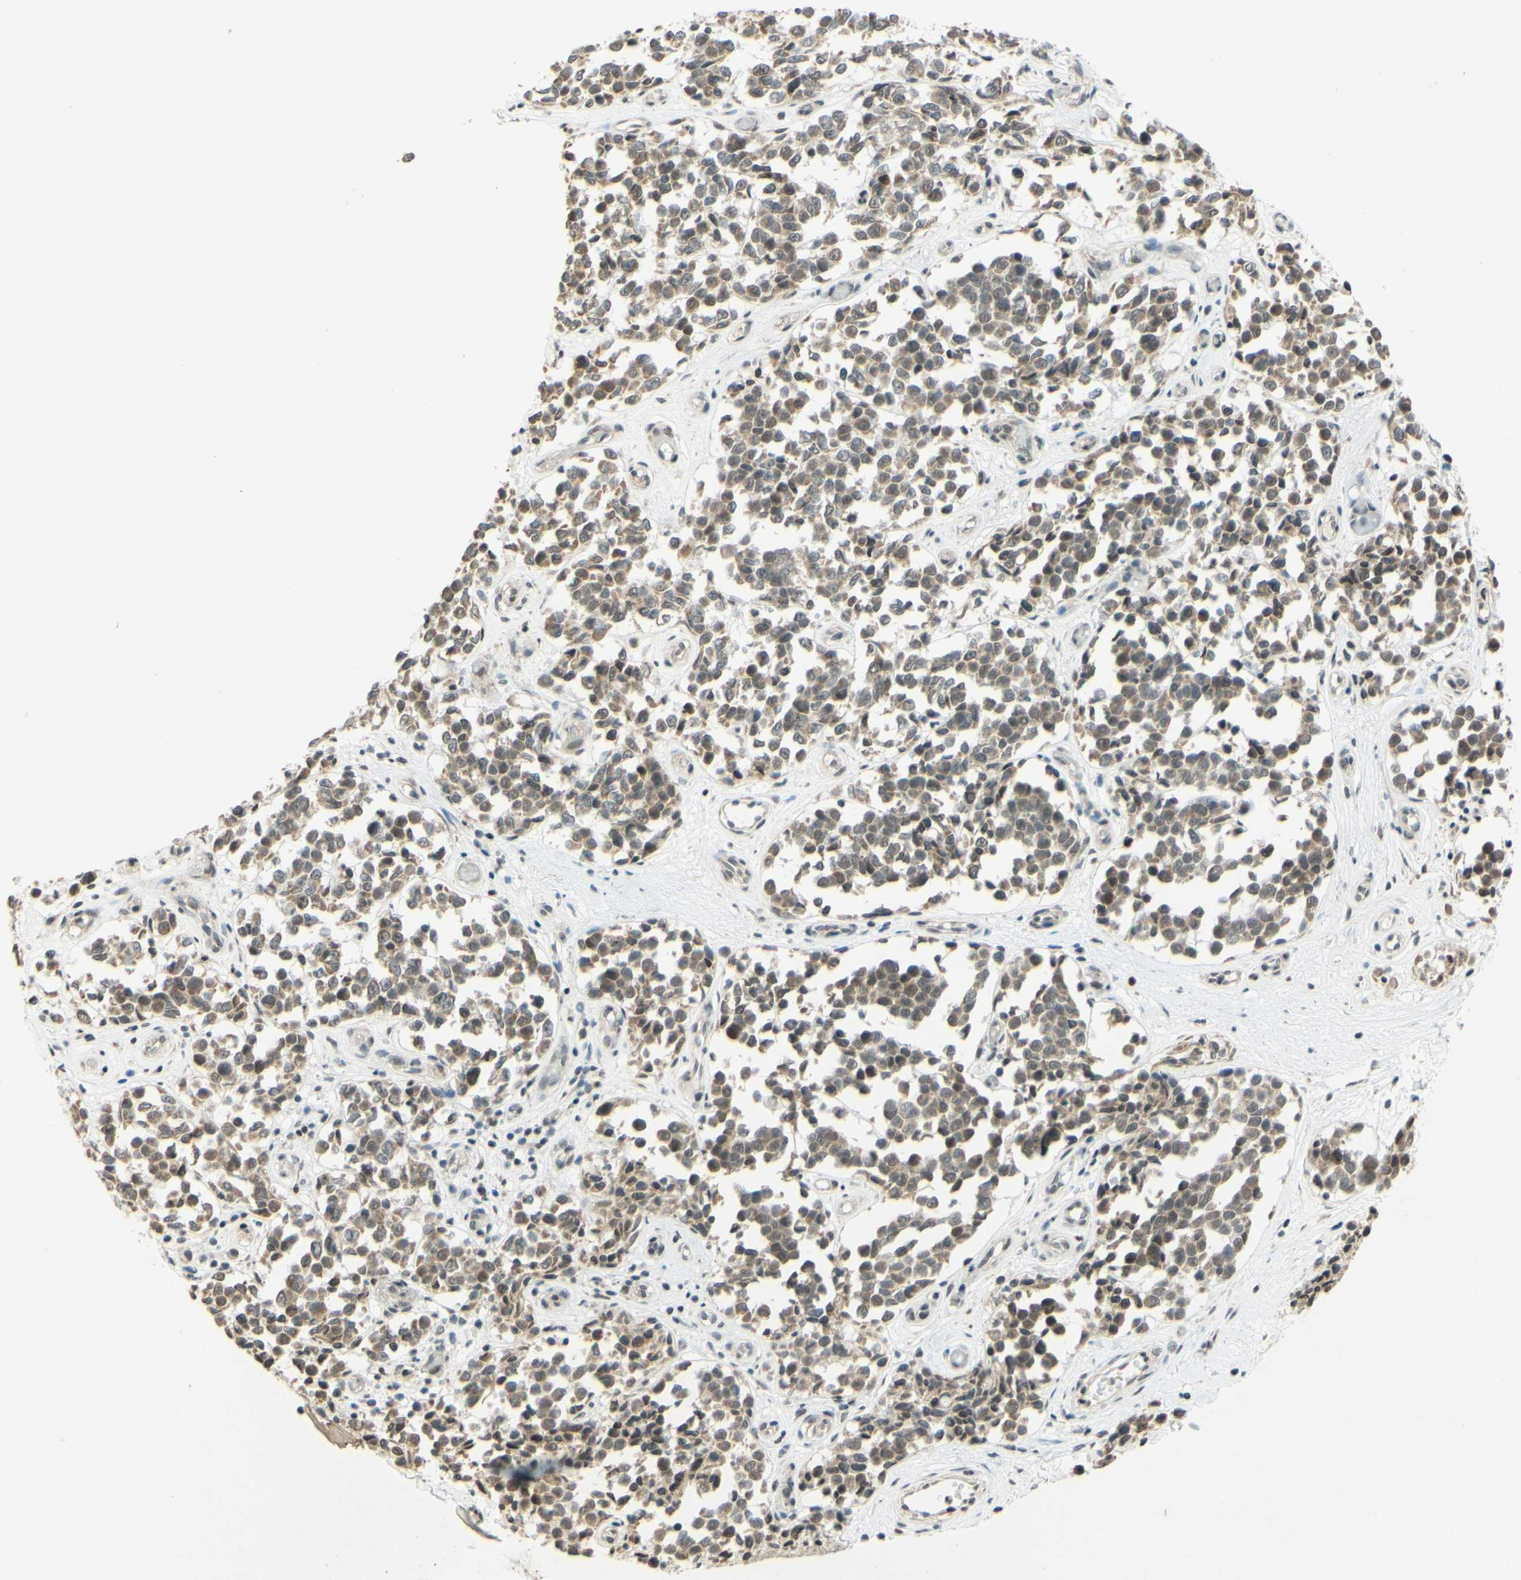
{"staining": {"intensity": "weak", "quantity": ">75%", "location": "nuclear"}, "tissue": "melanoma", "cell_type": "Tumor cells", "image_type": "cancer", "snomed": [{"axis": "morphology", "description": "Malignant melanoma, NOS"}, {"axis": "topography", "description": "Skin"}], "caption": "Human malignant melanoma stained with a protein marker demonstrates weak staining in tumor cells.", "gene": "SMARCB1", "patient": {"sex": "female", "age": 64}}